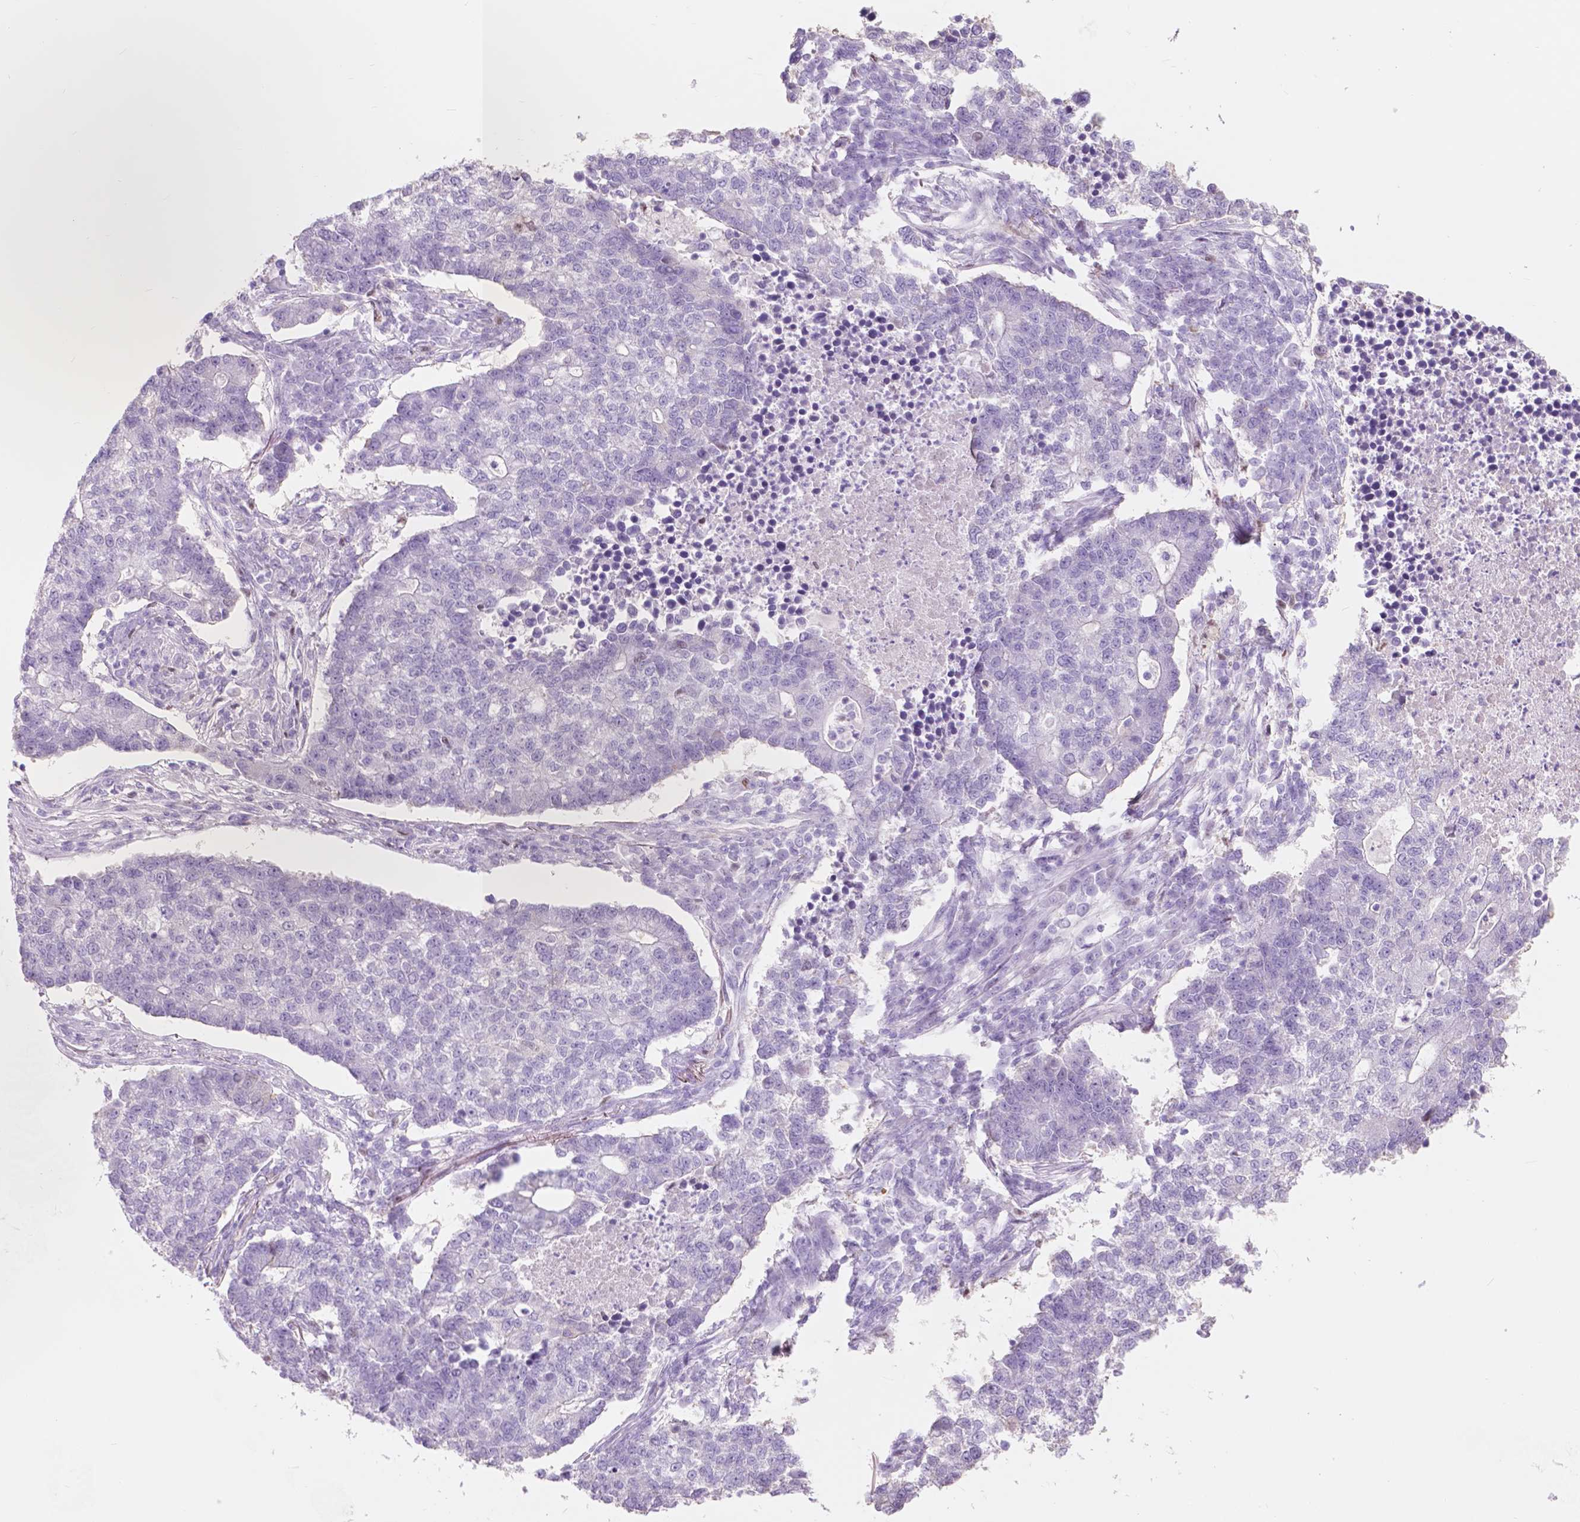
{"staining": {"intensity": "negative", "quantity": "none", "location": "none"}, "tissue": "lung cancer", "cell_type": "Tumor cells", "image_type": "cancer", "snomed": [{"axis": "morphology", "description": "Adenocarcinoma, NOS"}, {"axis": "topography", "description": "Lung"}], "caption": "Lung cancer (adenocarcinoma) was stained to show a protein in brown. There is no significant expression in tumor cells.", "gene": "FXYD2", "patient": {"sex": "male", "age": 57}}